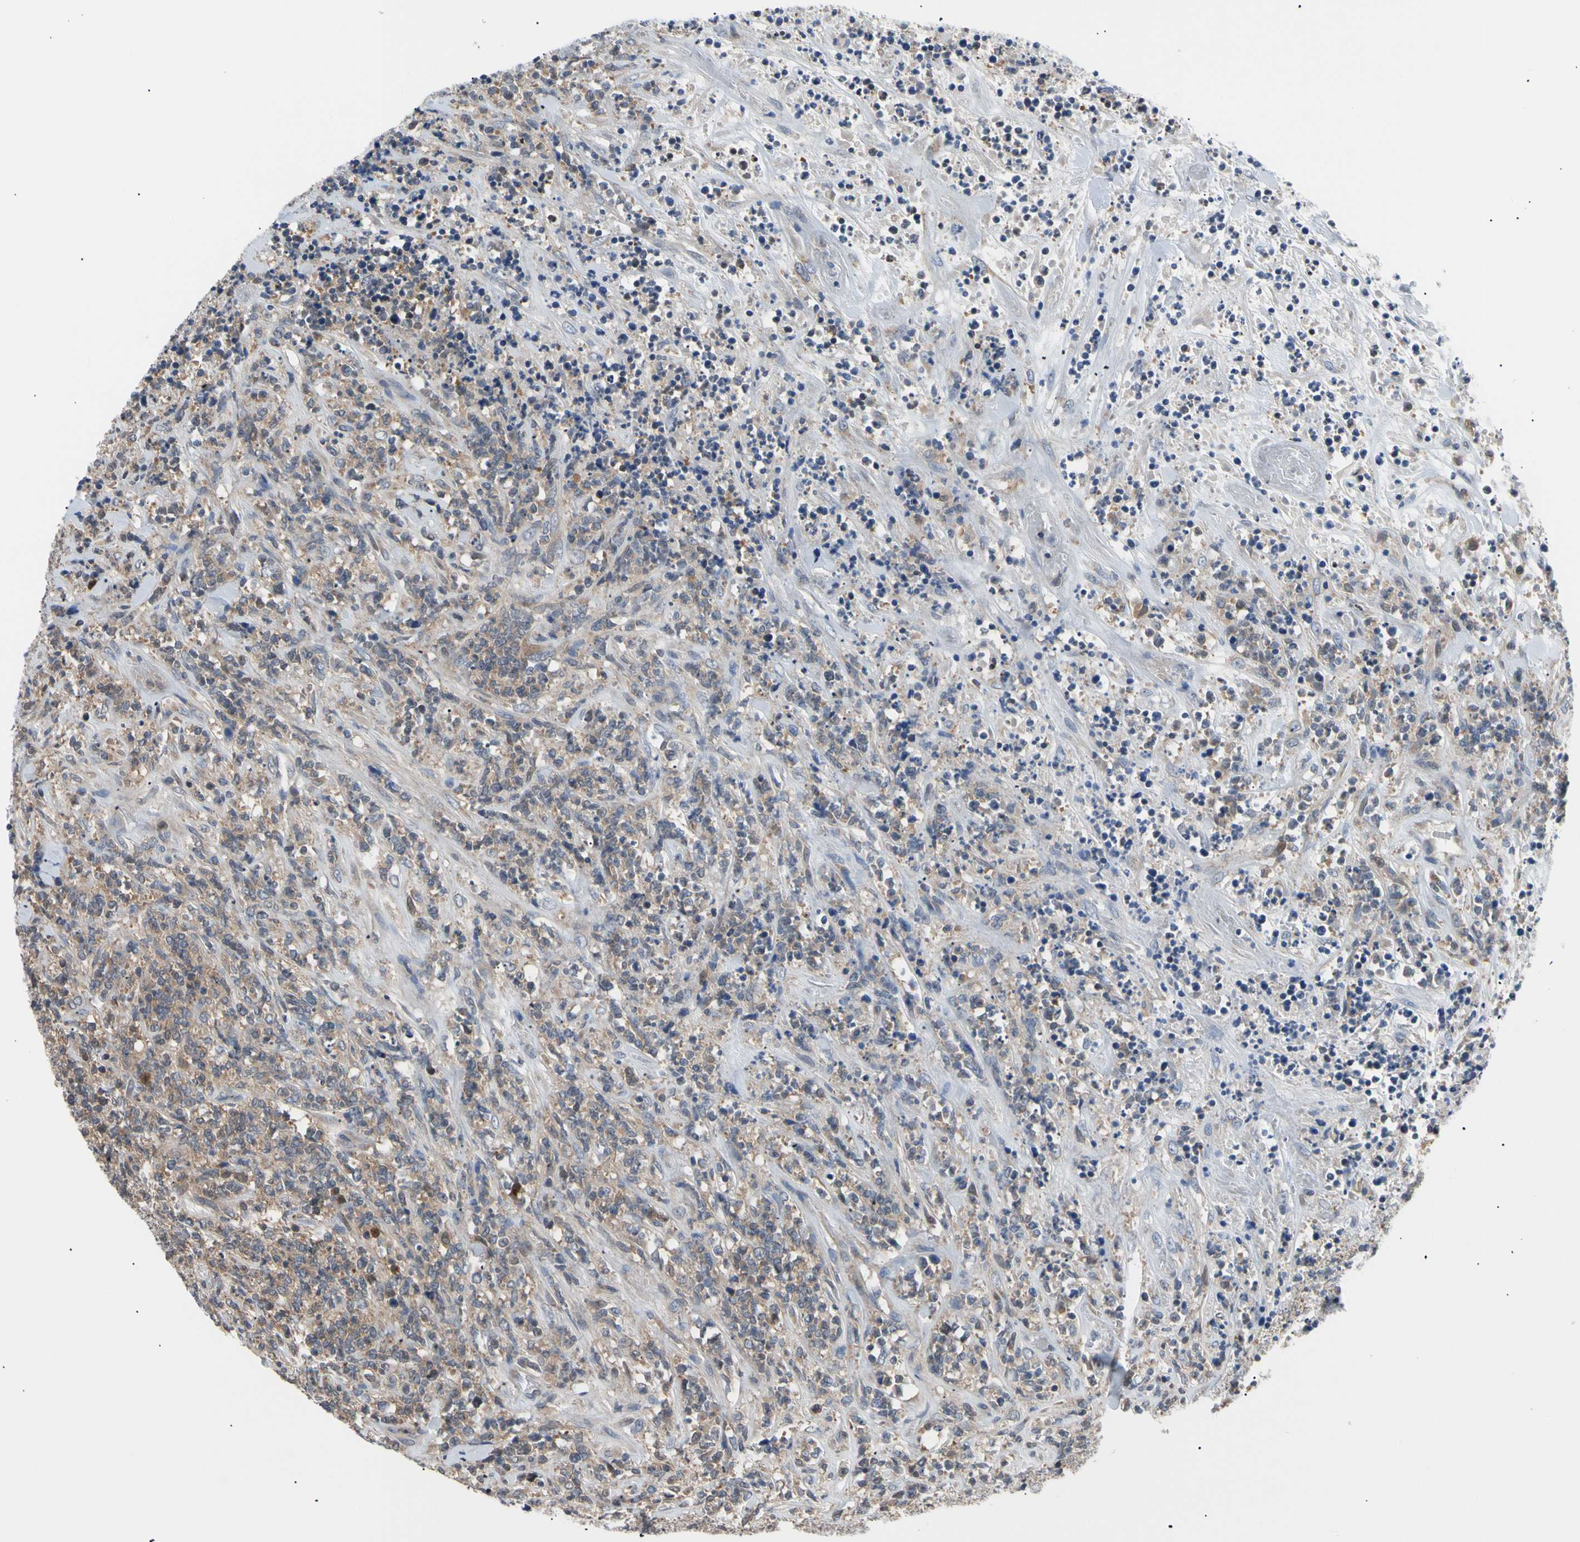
{"staining": {"intensity": "weak", "quantity": "25%-75%", "location": "cytoplasmic/membranous"}, "tissue": "lymphoma", "cell_type": "Tumor cells", "image_type": "cancer", "snomed": [{"axis": "morphology", "description": "Malignant lymphoma, non-Hodgkin's type, High grade"}, {"axis": "topography", "description": "Soft tissue"}], "caption": "The image exhibits immunohistochemical staining of malignant lymphoma, non-Hodgkin's type (high-grade). There is weak cytoplasmic/membranous staining is present in approximately 25%-75% of tumor cells.", "gene": "SEC23B", "patient": {"sex": "male", "age": 18}}